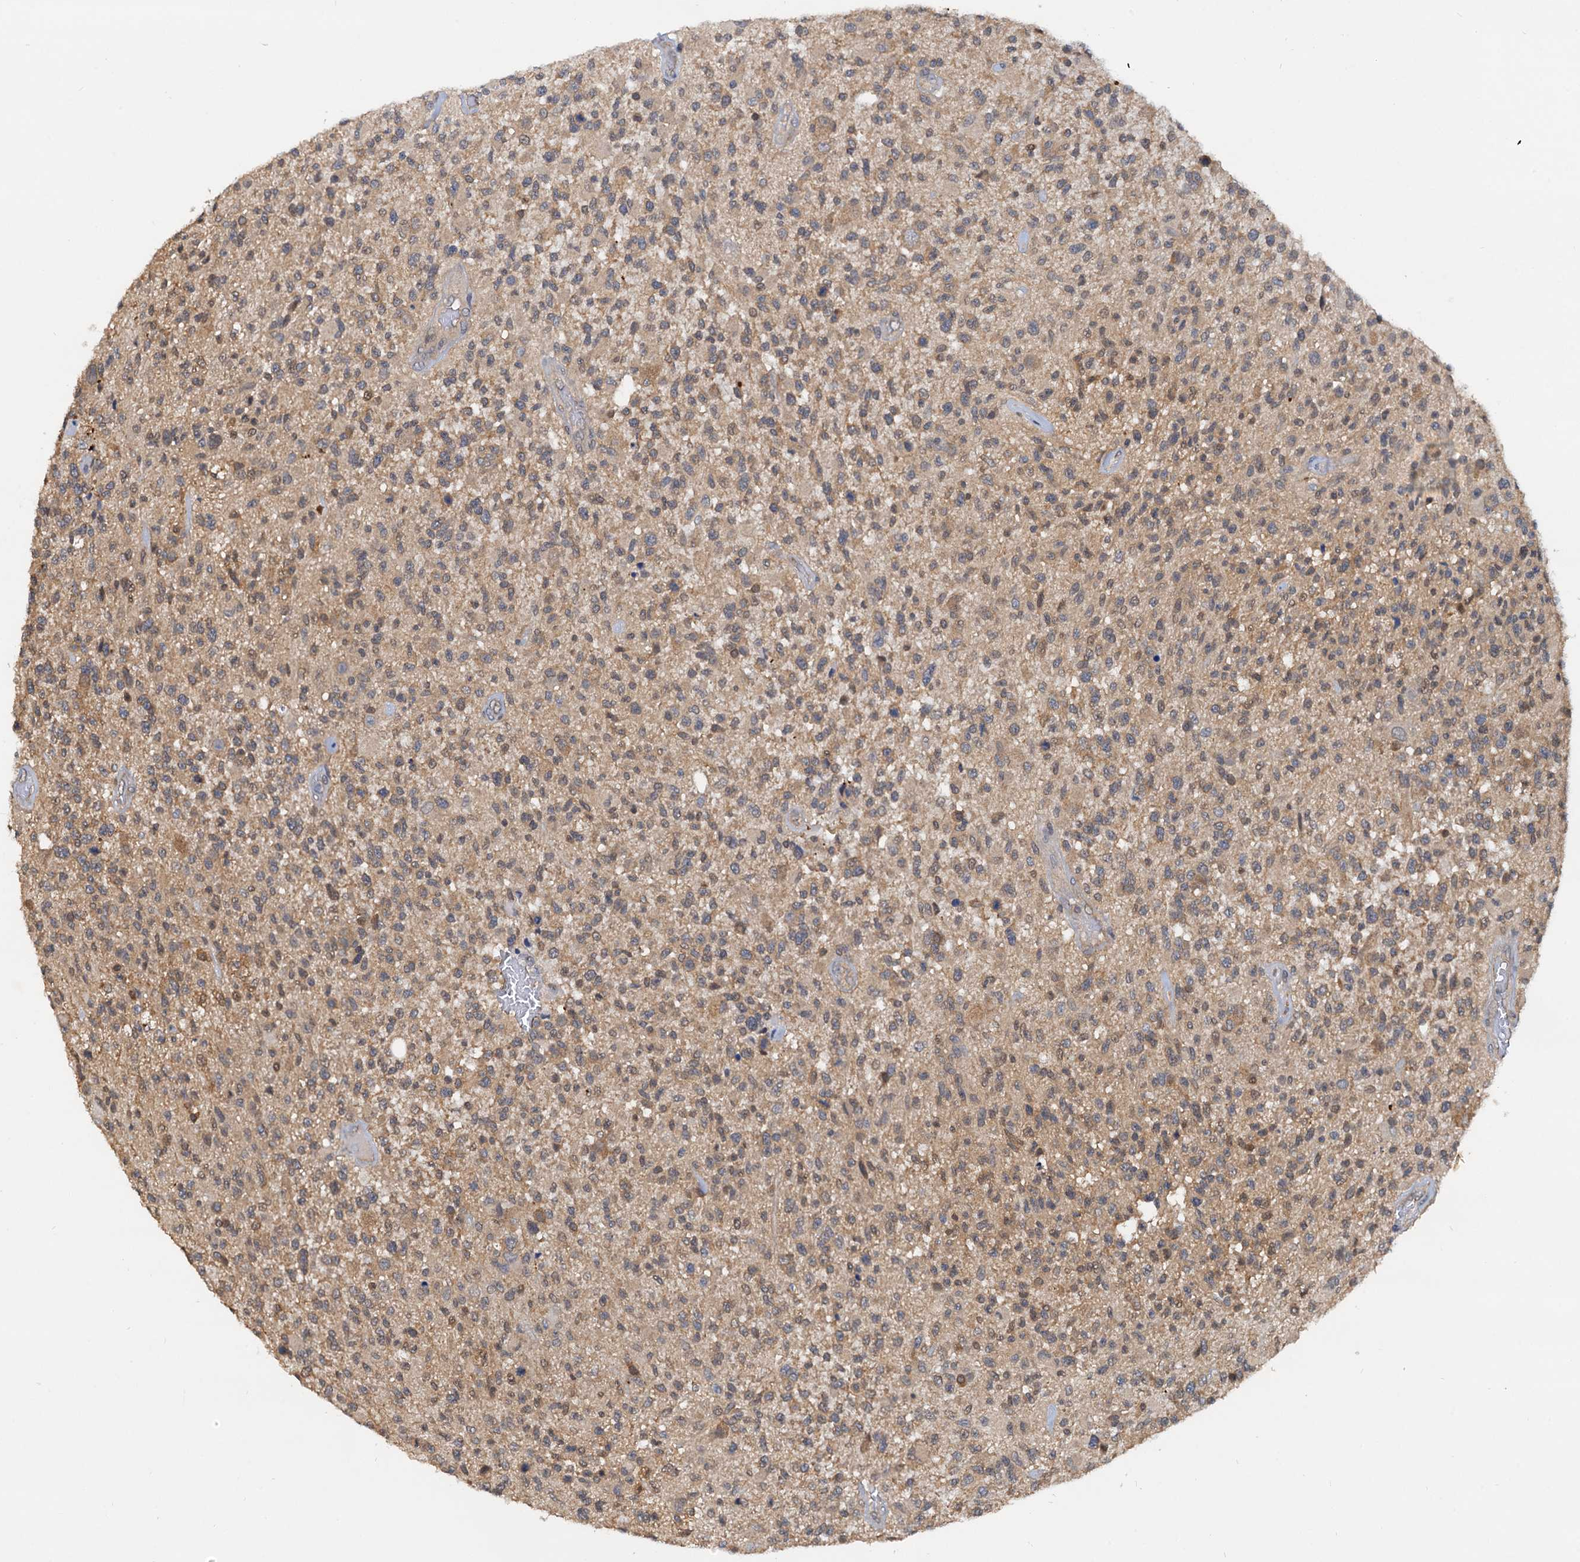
{"staining": {"intensity": "moderate", "quantity": ">75%", "location": "cytoplasmic/membranous"}, "tissue": "glioma", "cell_type": "Tumor cells", "image_type": "cancer", "snomed": [{"axis": "morphology", "description": "Glioma, malignant, High grade"}, {"axis": "morphology", "description": "Glioblastoma, NOS"}, {"axis": "topography", "description": "Brain"}], "caption": "Malignant high-grade glioma was stained to show a protein in brown. There is medium levels of moderate cytoplasmic/membranous expression in about >75% of tumor cells.", "gene": "PTGES3", "patient": {"sex": "male", "age": 60}}